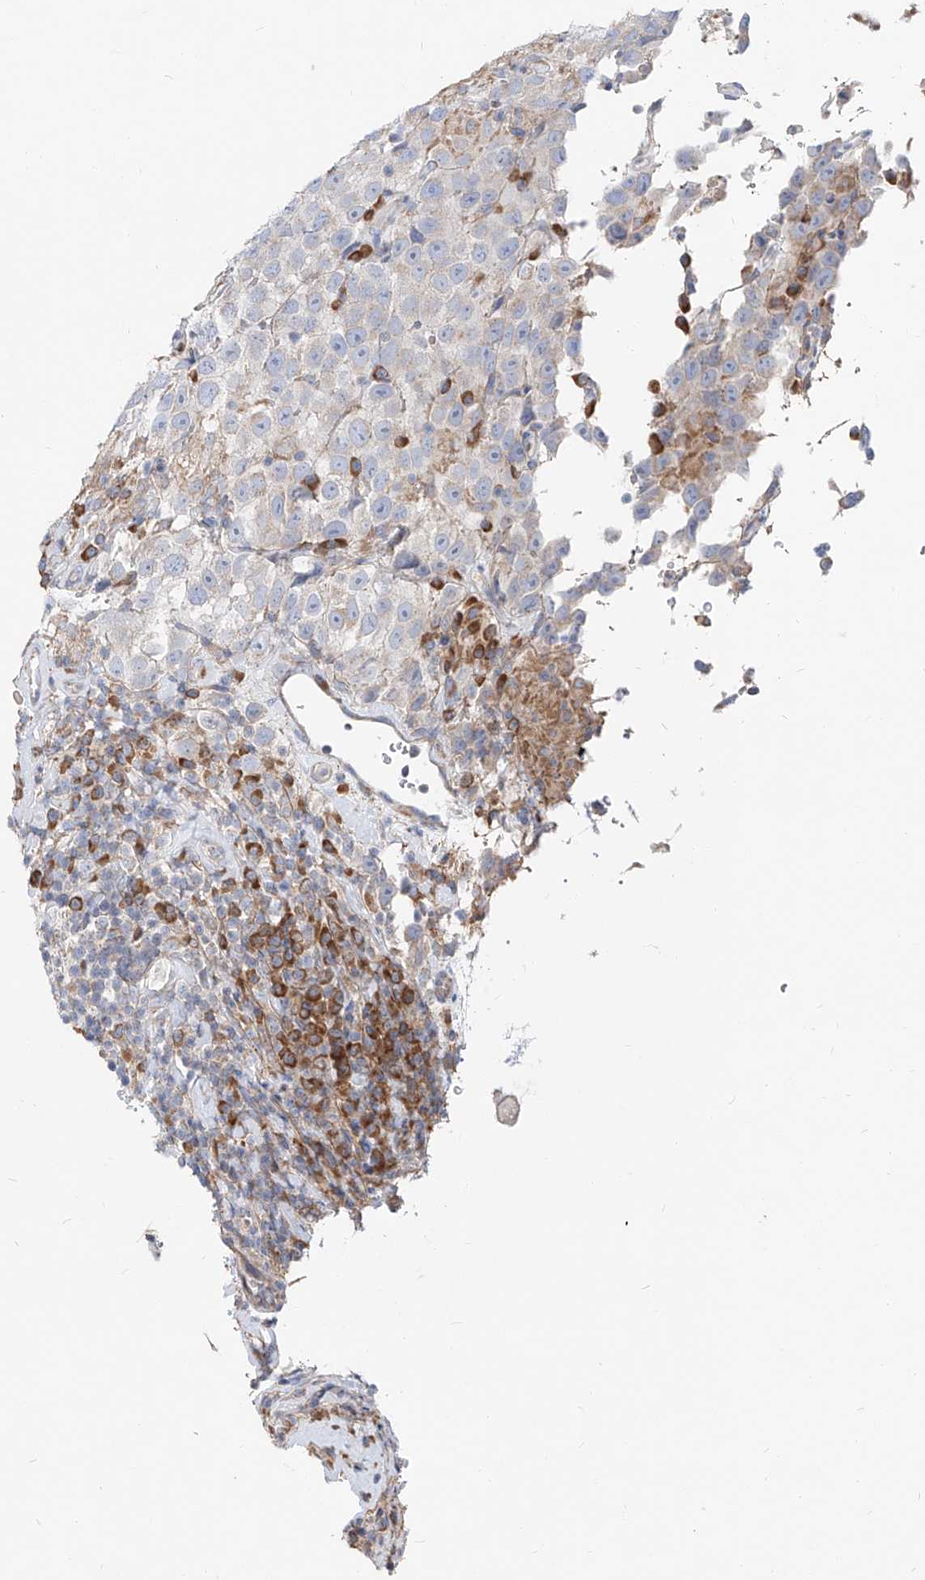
{"staining": {"intensity": "negative", "quantity": "none", "location": "none"}, "tissue": "testis cancer", "cell_type": "Tumor cells", "image_type": "cancer", "snomed": [{"axis": "morphology", "description": "Seminoma, NOS"}, {"axis": "topography", "description": "Testis"}], "caption": "An immunohistochemistry (IHC) histopathology image of seminoma (testis) is shown. There is no staining in tumor cells of seminoma (testis).", "gene": "UFL1", "patient": {"sex": "male", "age": 41}}